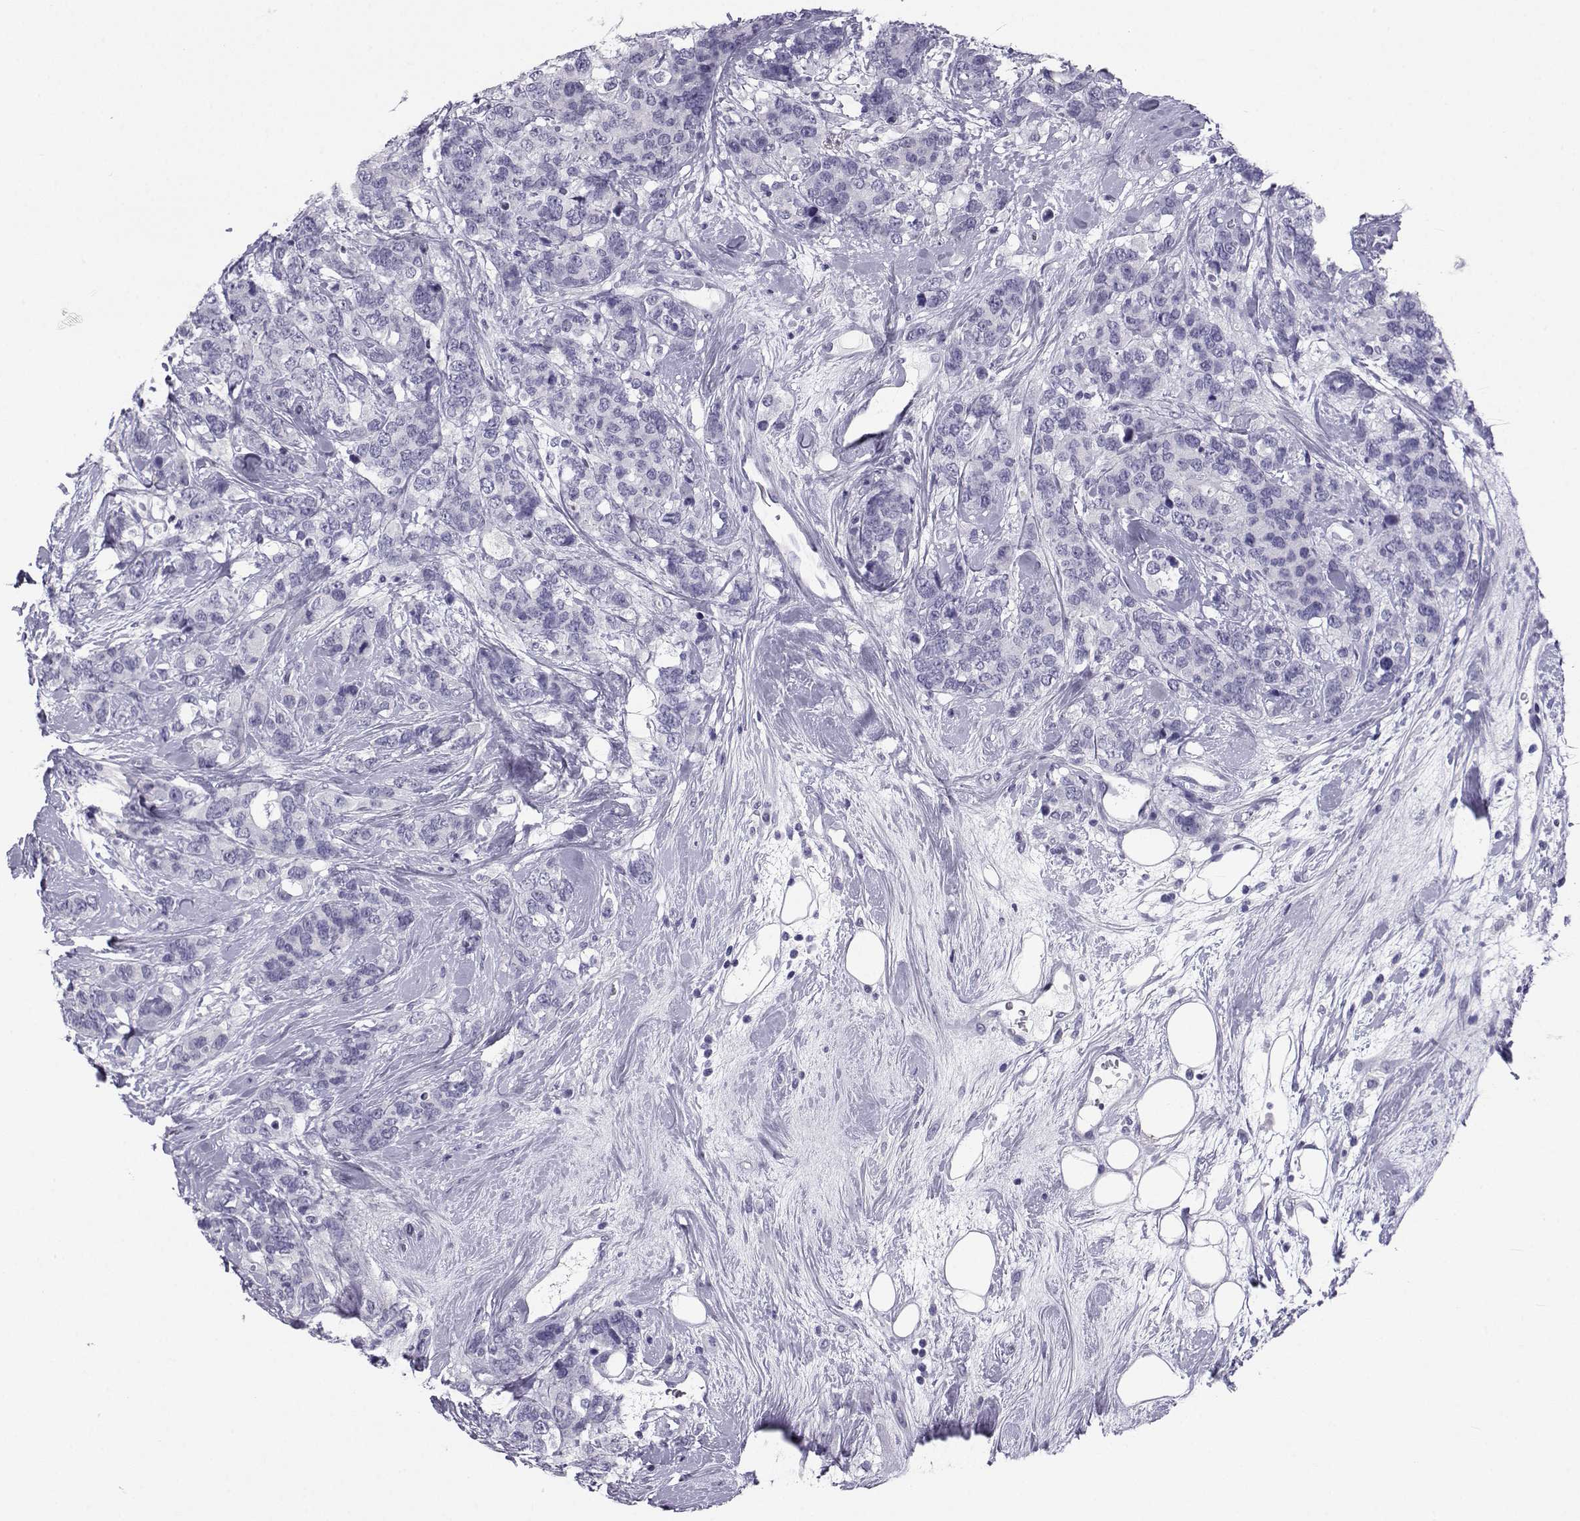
{"staining": {"intensity": "negative", "quantity": "none", "location": "none"}, "tissue": "breast cancer", "cell_type": "Tumor cells", "image_type": "cancer", "snomed": [{"axis": "morphology", "description": "Lobular carcinoma"}, {"axis": "topography", "description": "Breast"}], "caption": "Immunohistochemistry (IHC) micrograph of neoplastic tissue: breast cancer stained with DAB (3,3'-diaminobenzidine) shows no significant protein staining in tumor cells. (Brightfield microscopy of DAB (3,3'-diaminobenzidine) immunohistochemistry (IHC) at high magnification).", "gene": "PCSK1N", "patient": {"sex": "female", "age": 59}}